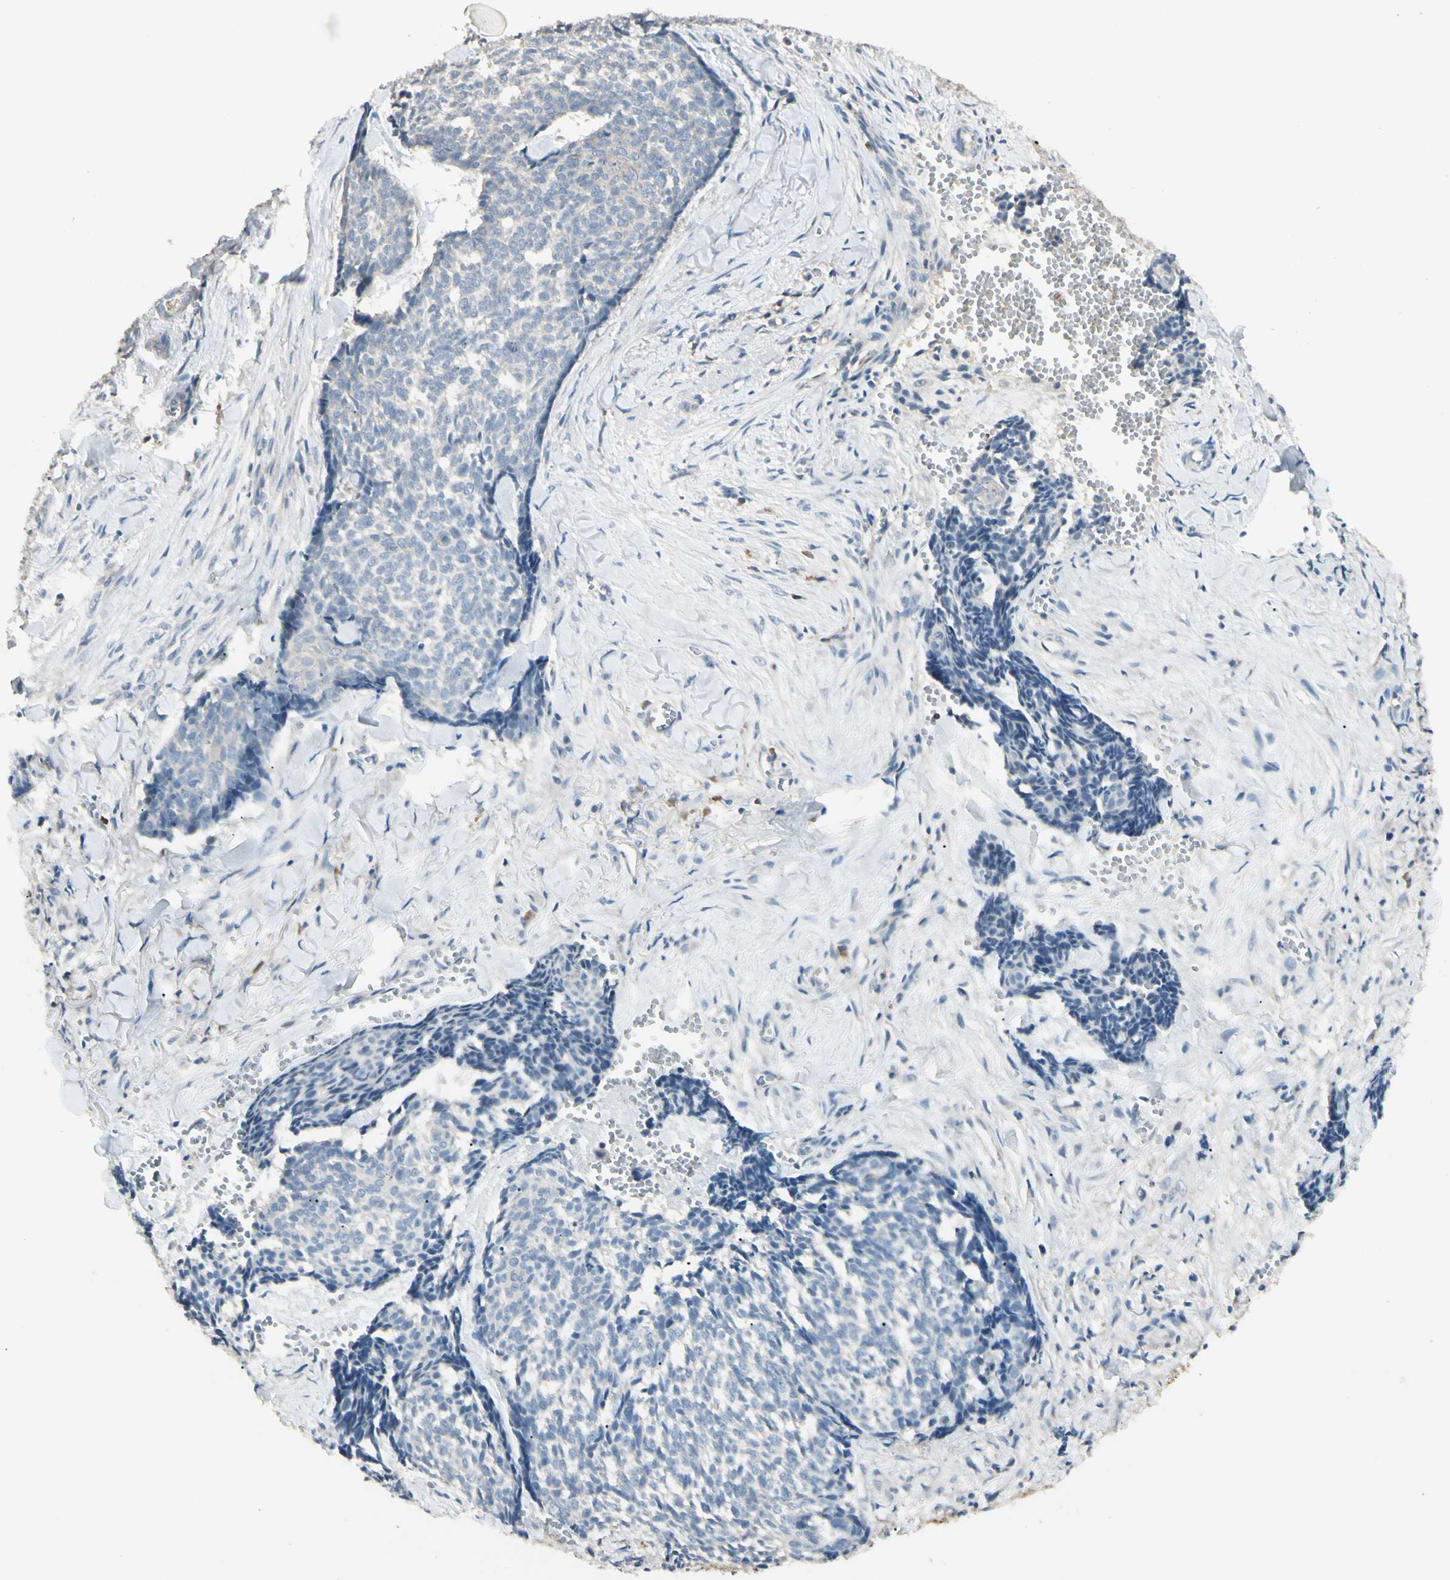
{"staining": {"intensity": "negative", "quantity": "none", "location": "none"}, "tissue": "skin cancer", "cell_type": "Tumor cells", "image_type": "cancer", "snomed": [{"axis": "morphology", "description": "Basal cell carcinoma"}, {"axis": "topography", "description": "Skin"}], "caption": "Human skin cancer (basal cell carcinoma) stained for a protein using IHC reveals no staining in tumor cells.", "gene": "GNE", "patient": {"sex": "male", "age": 84}}